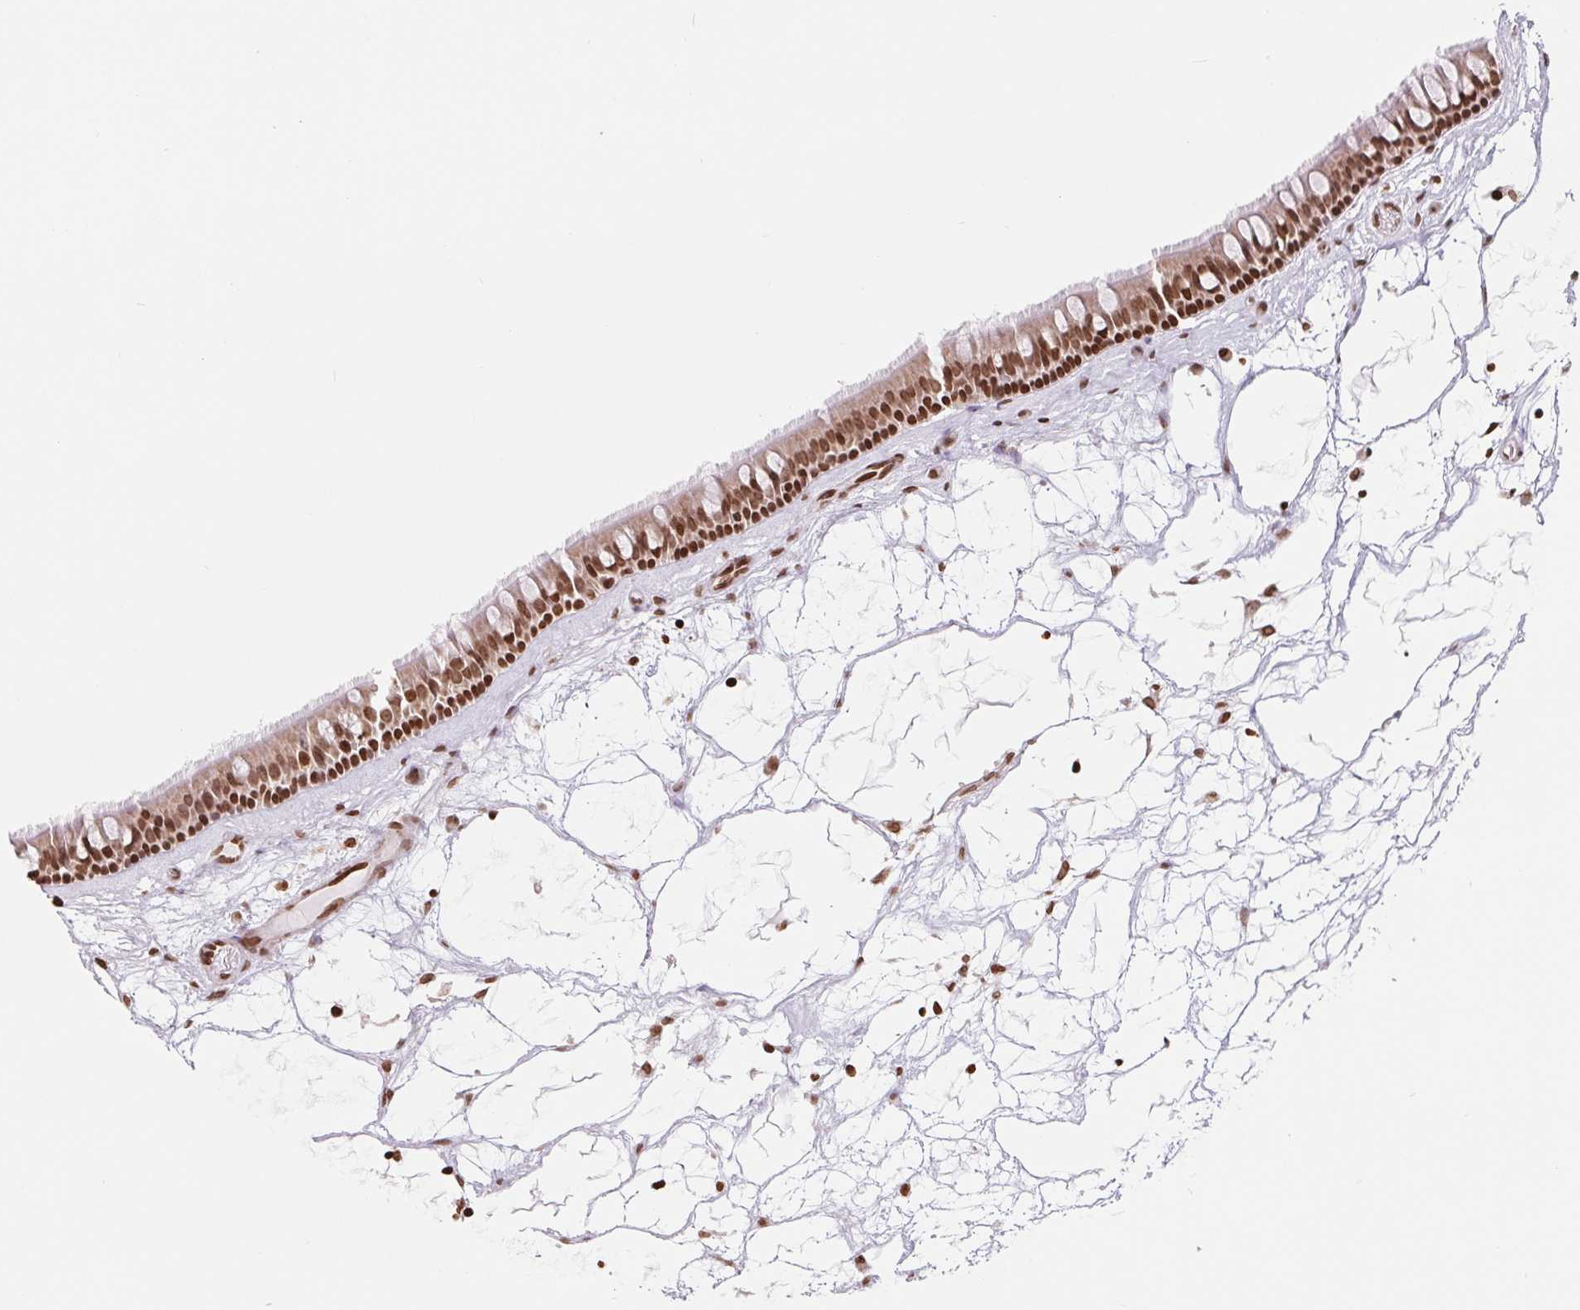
{"staining": {"intensity": "strong", "quantity": ">75%", "location": "nuclear"}, "tissue": "nasopharynx", "cell_type": "Respiratory epithelial cells", "image_type": "normal", "snomed": [{"axis": "morphology", "description": "Normal tissue, NOS"}, {"axis": "topography", "description": "Nasopharynx"}], "caption": "Brown immunohistochemical staining in benign nasopharynx shows strong nuclear staining in approximately >75% of respiratory epithelial cells. Nuclei are stained in blue.", "gene": "SMIM12", "patient": {"sex": "male", "age": 68}}